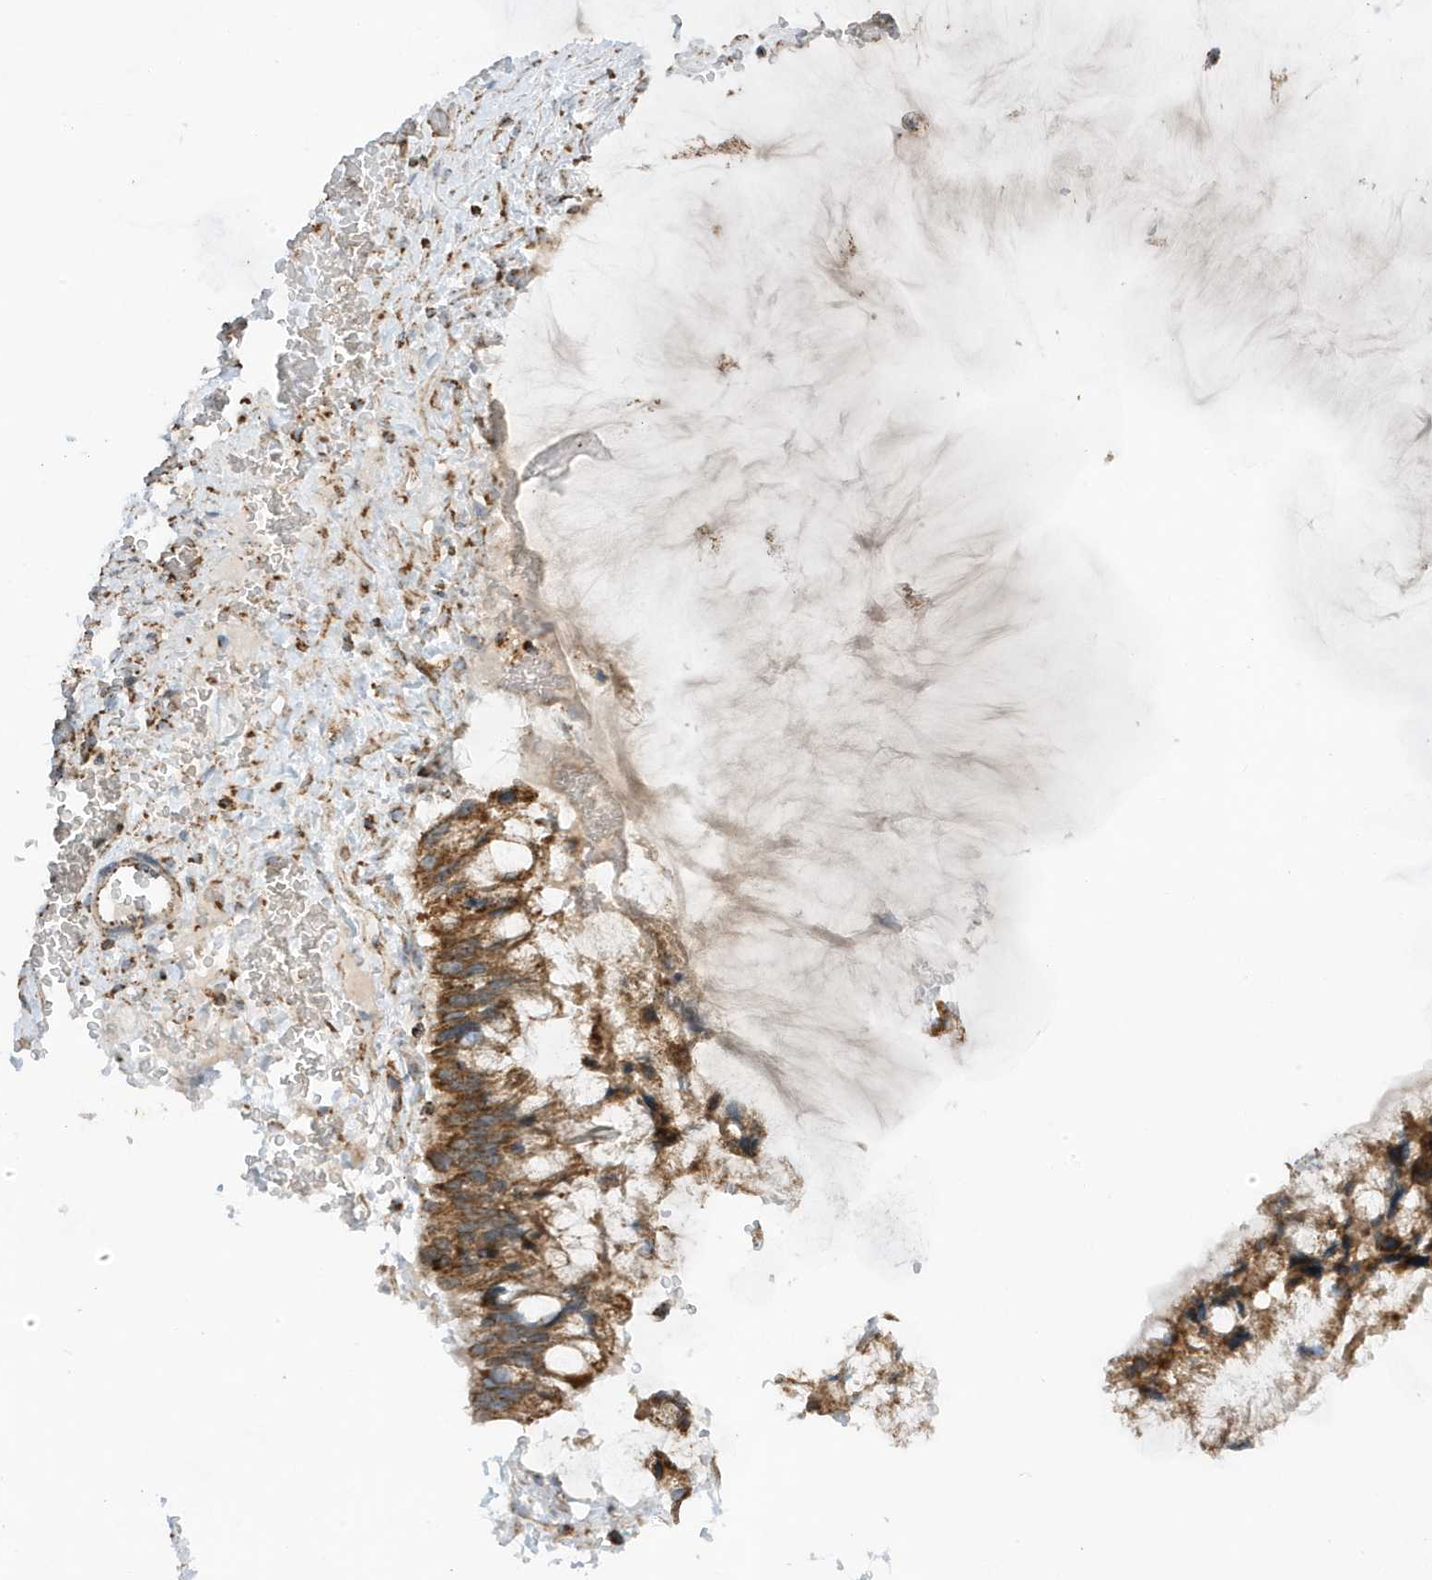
{"staining": {"intensity": "moderate", "quantity": ">75%", "location": "cytoplasmic/membranous"}, "tissue": "ovarian cancer", "cell_type": "Tumor cells", "image_type": "cancer", "snomed": [{"axis": "morphology", "description": "Cystadenocarcinoma, mucinous, NOS"}, {"axis": "topography", "description": "Ovary"}], "caption": "A brown stain shows moderate cytoplasmic/membranous positivity of a protein in human mucinous cystadenocarcinoma (ovarian) tumor cells.", "gene": "ATP5ME", "patient": {"sex": "female", "age": 37}}